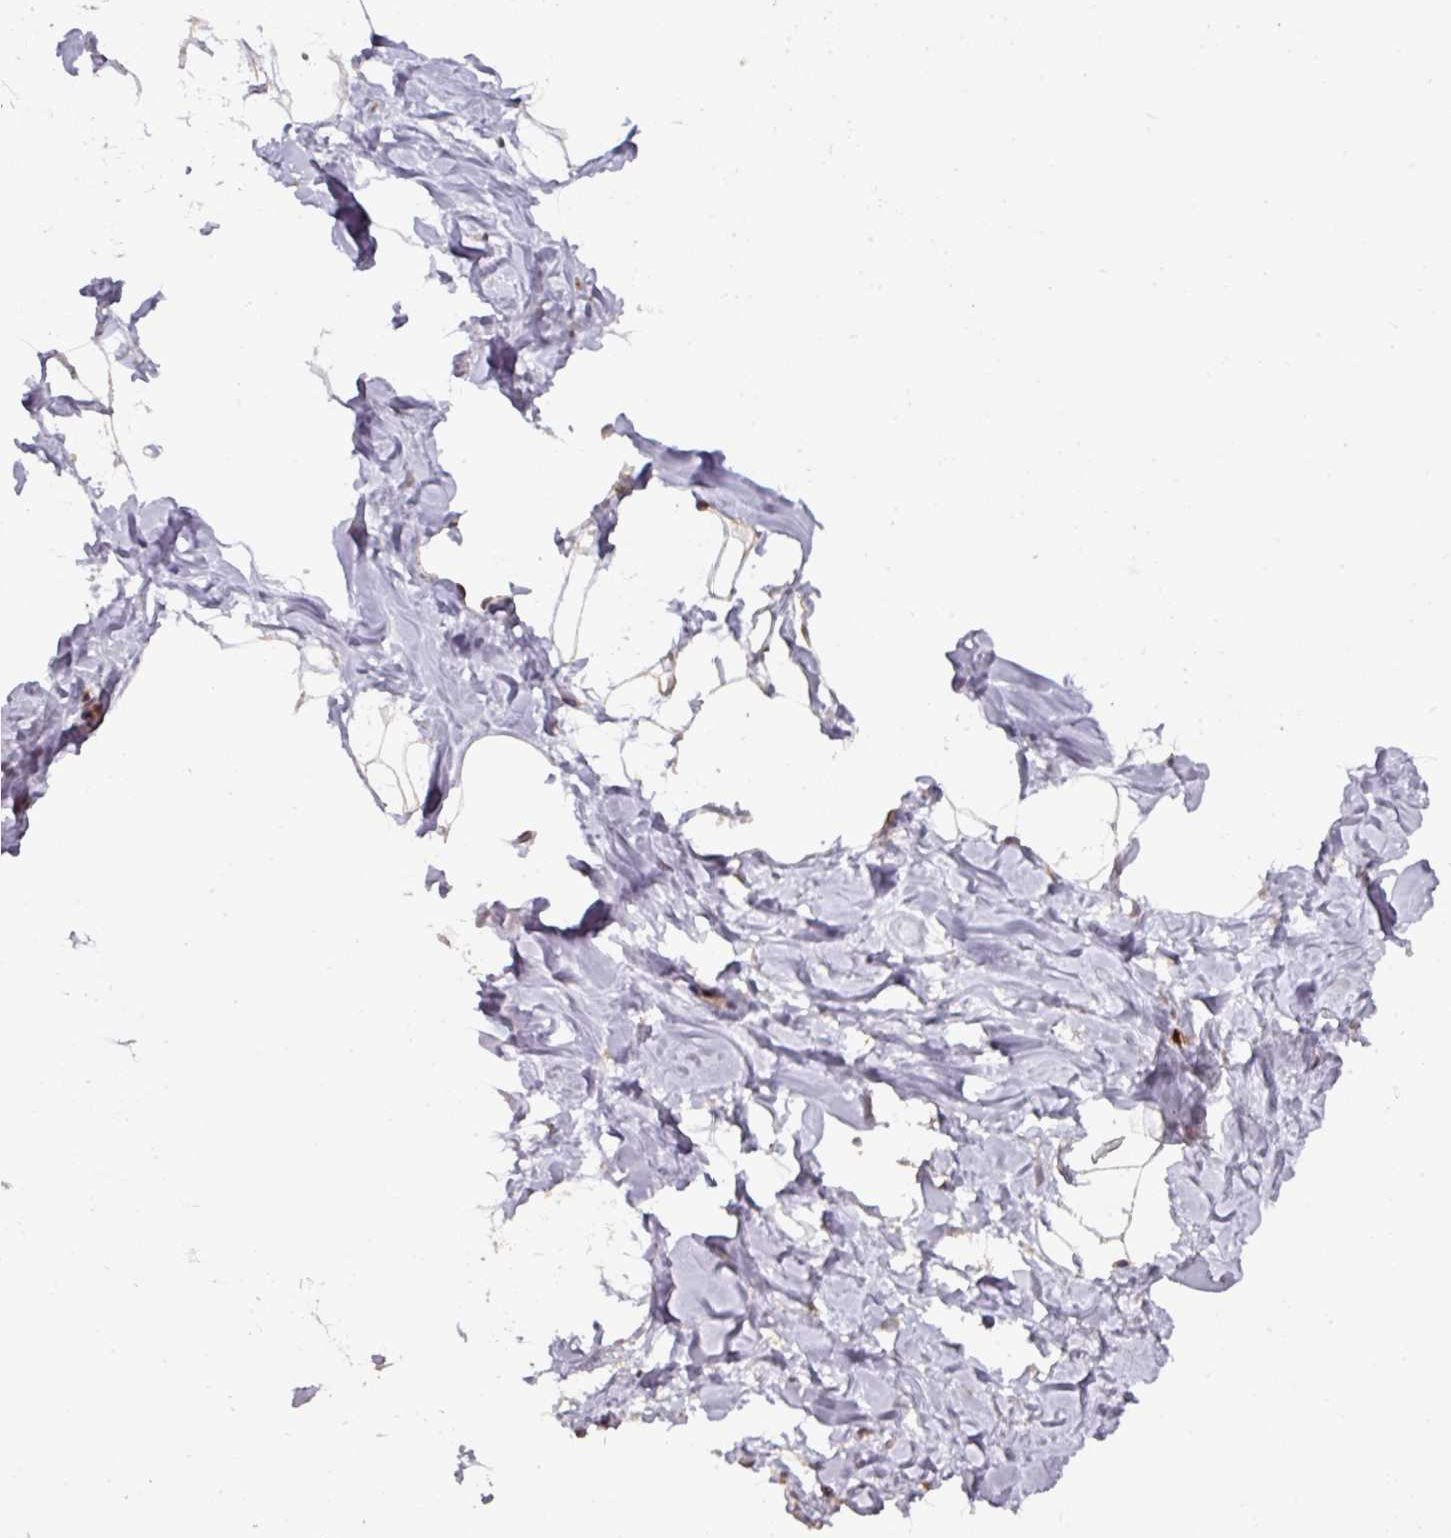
{"staining": {"intensity": "negative", "quantity": "none", "location": "none"}, "tissue": "breast", "cell_type": "Adipocytes", "image_type": "normal", "snomed": [{"axis": "morphology", "description": "Normal tissue, NOS"}, {"axis": "topography", "description": "Breast"}], "caption": "A histopathology image of human breast is negative for staining in adipocytes.", "gene": "CXCR5", "patient": {"sex": "female", "age": 23}}